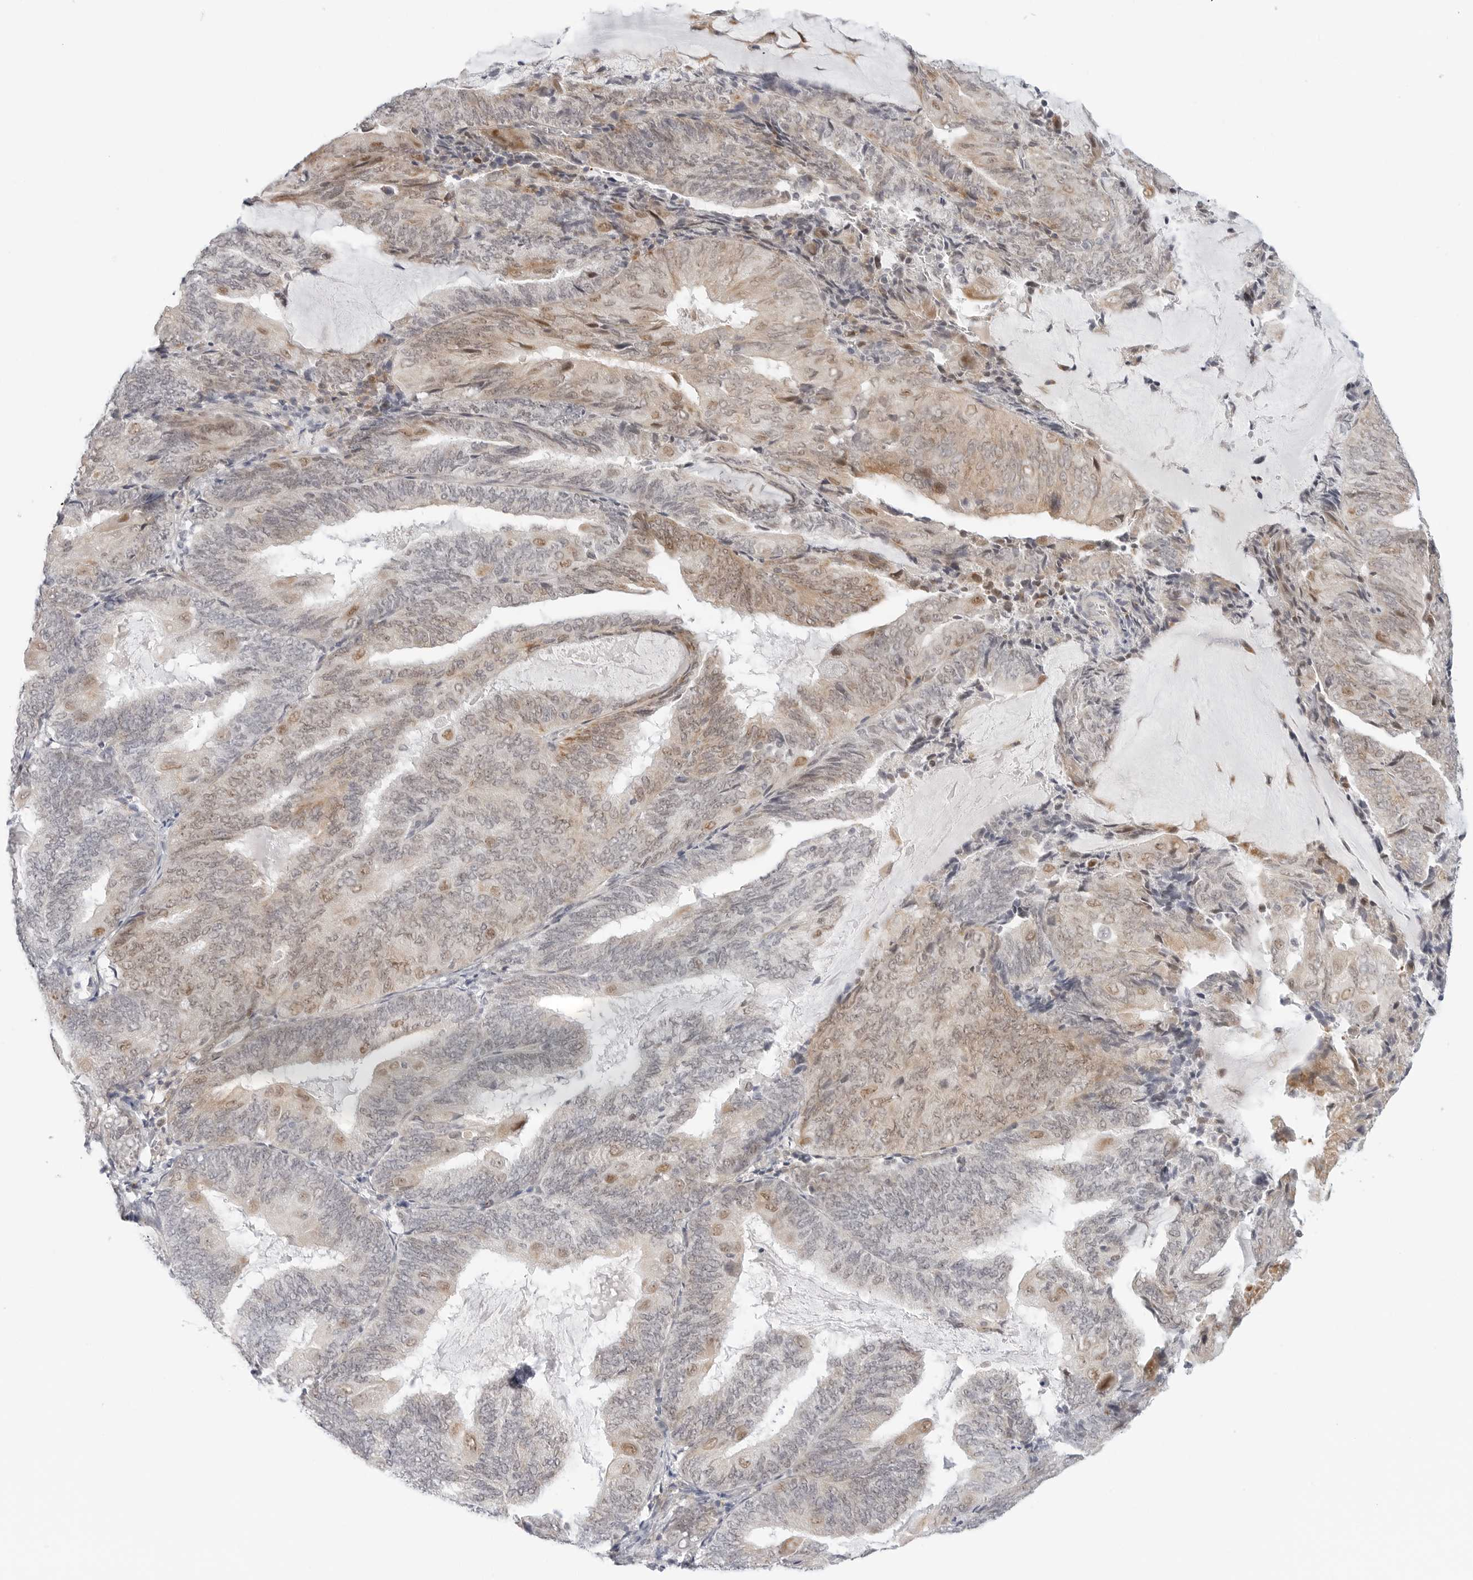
{"staining": {"intensity": "moderate", "quantity": "<25%", "location": "cytoplasmic/membranous,nuclear"}, "tissue": "endometrial cancer", "cell_type": "Tumor cells", "image_type": "cancer", "snomed": [{"axis": "morphology", "description": "Adenocarcinoma, NOS"}, {"axis": "topography", "description": "Endometrium"}], "caption": "This is a histology image of immunohistochemistry (IHC) staining of endometrial cancer (adenocarcinoma), which shows moderate expression in the cytoplasmic/membranous and nuclear of tumor cells.", "gene": "TSEN2", "patient": {"sex": "female", "age": 81}}